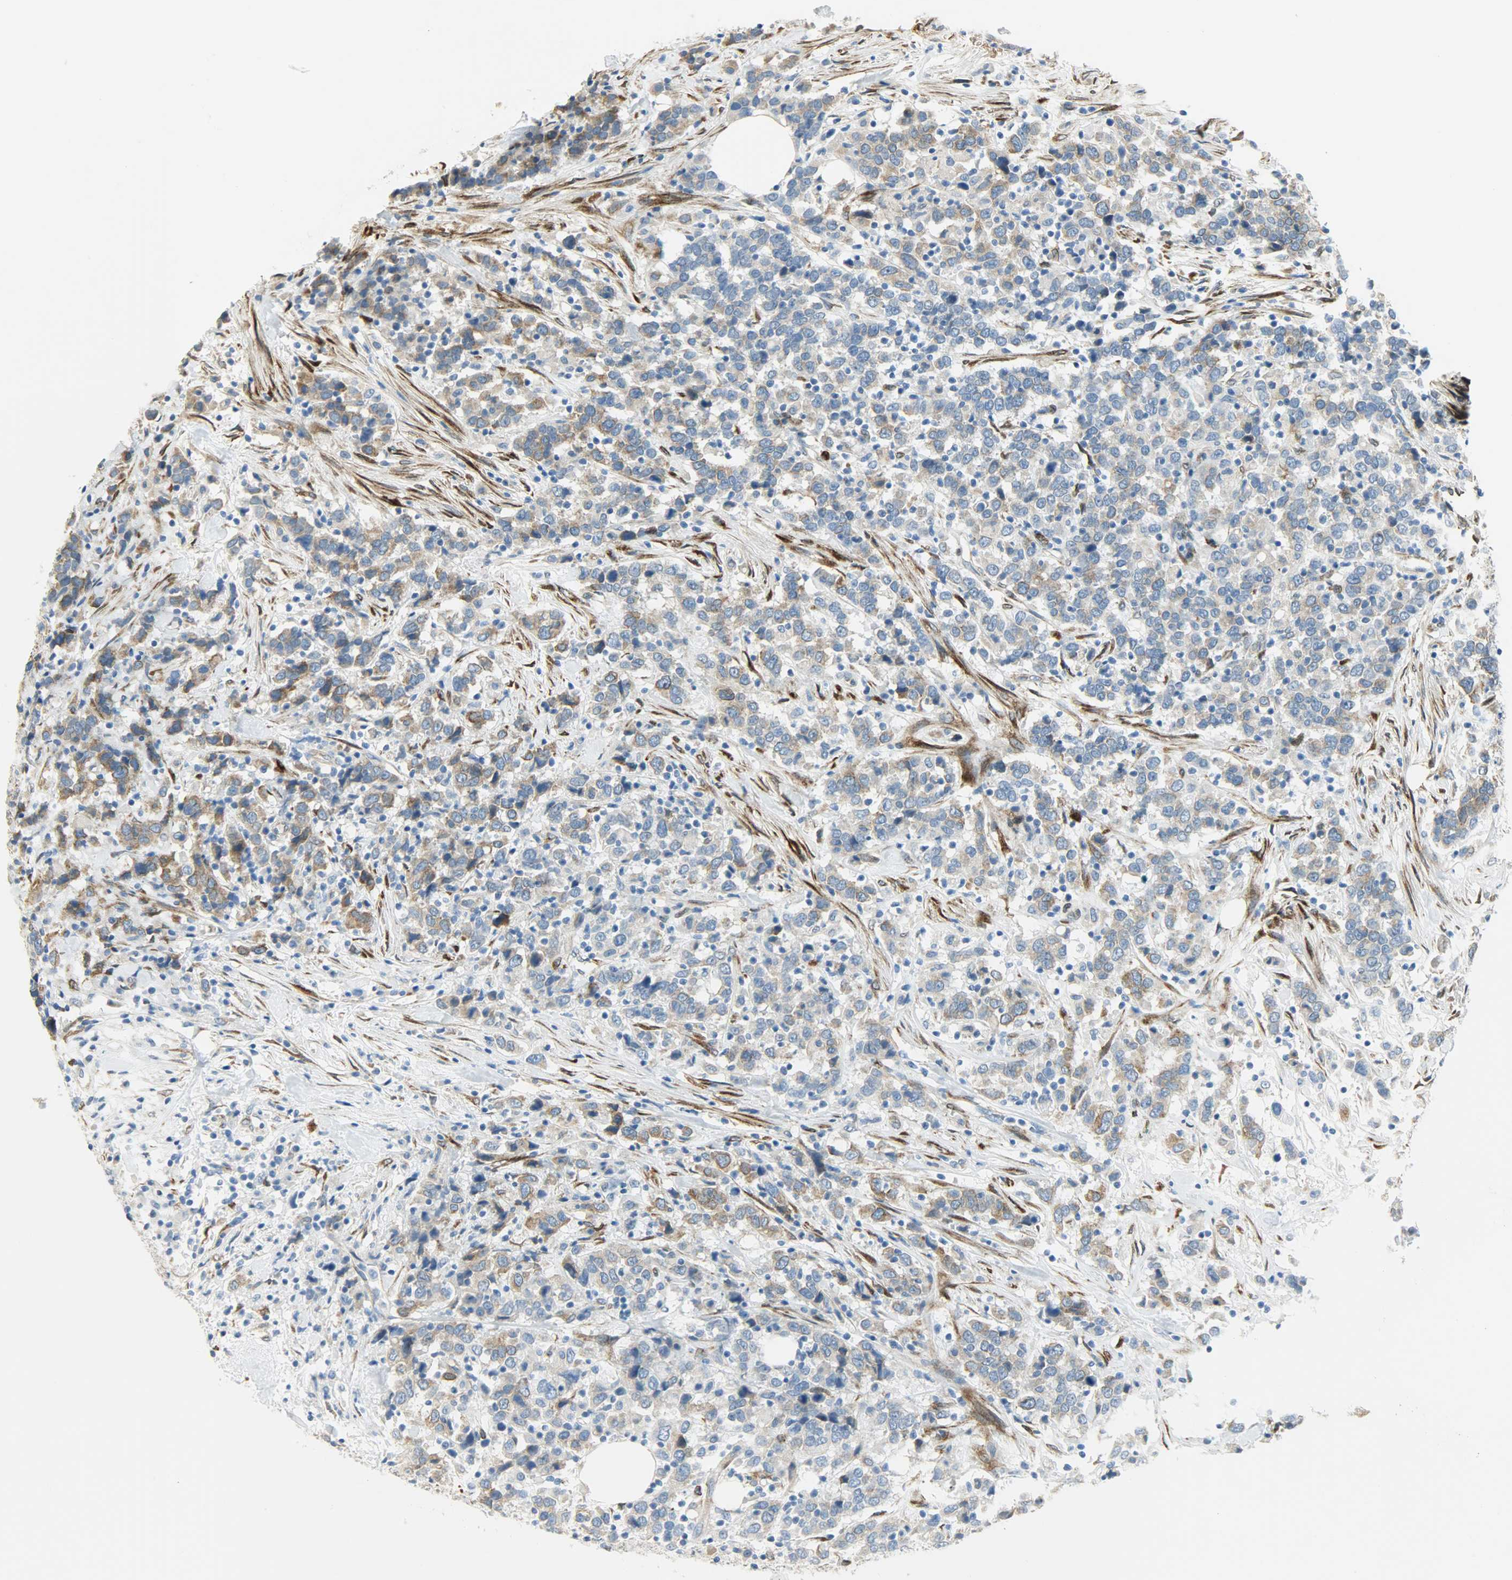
{"staining": {"intensity": "moderate", "quantity": ">75%", "location": "cytoplasmic/membranous"}, "tissue": "urothelial cancer", "cell_type": "Tumor cells", "image_type": "cancer", "snomed": [{"axis": "morphology", "description": "Urothelial carcinoma, High grade"}, {"axis": "topography", "description": "Urinary bladder"}], "caption": "Tumor cells exhibit moderate cytoplasmic/membranous staining in about >75% of cells in urothelial cancer. (Stains: DAB (3,3'-diaminobenzidine) in brown, nuclei in blue, Microscopy: brightfield microscopy at high magnification).", "gene": "PKD2", "patient": {"sex": "male", "age": 61}}